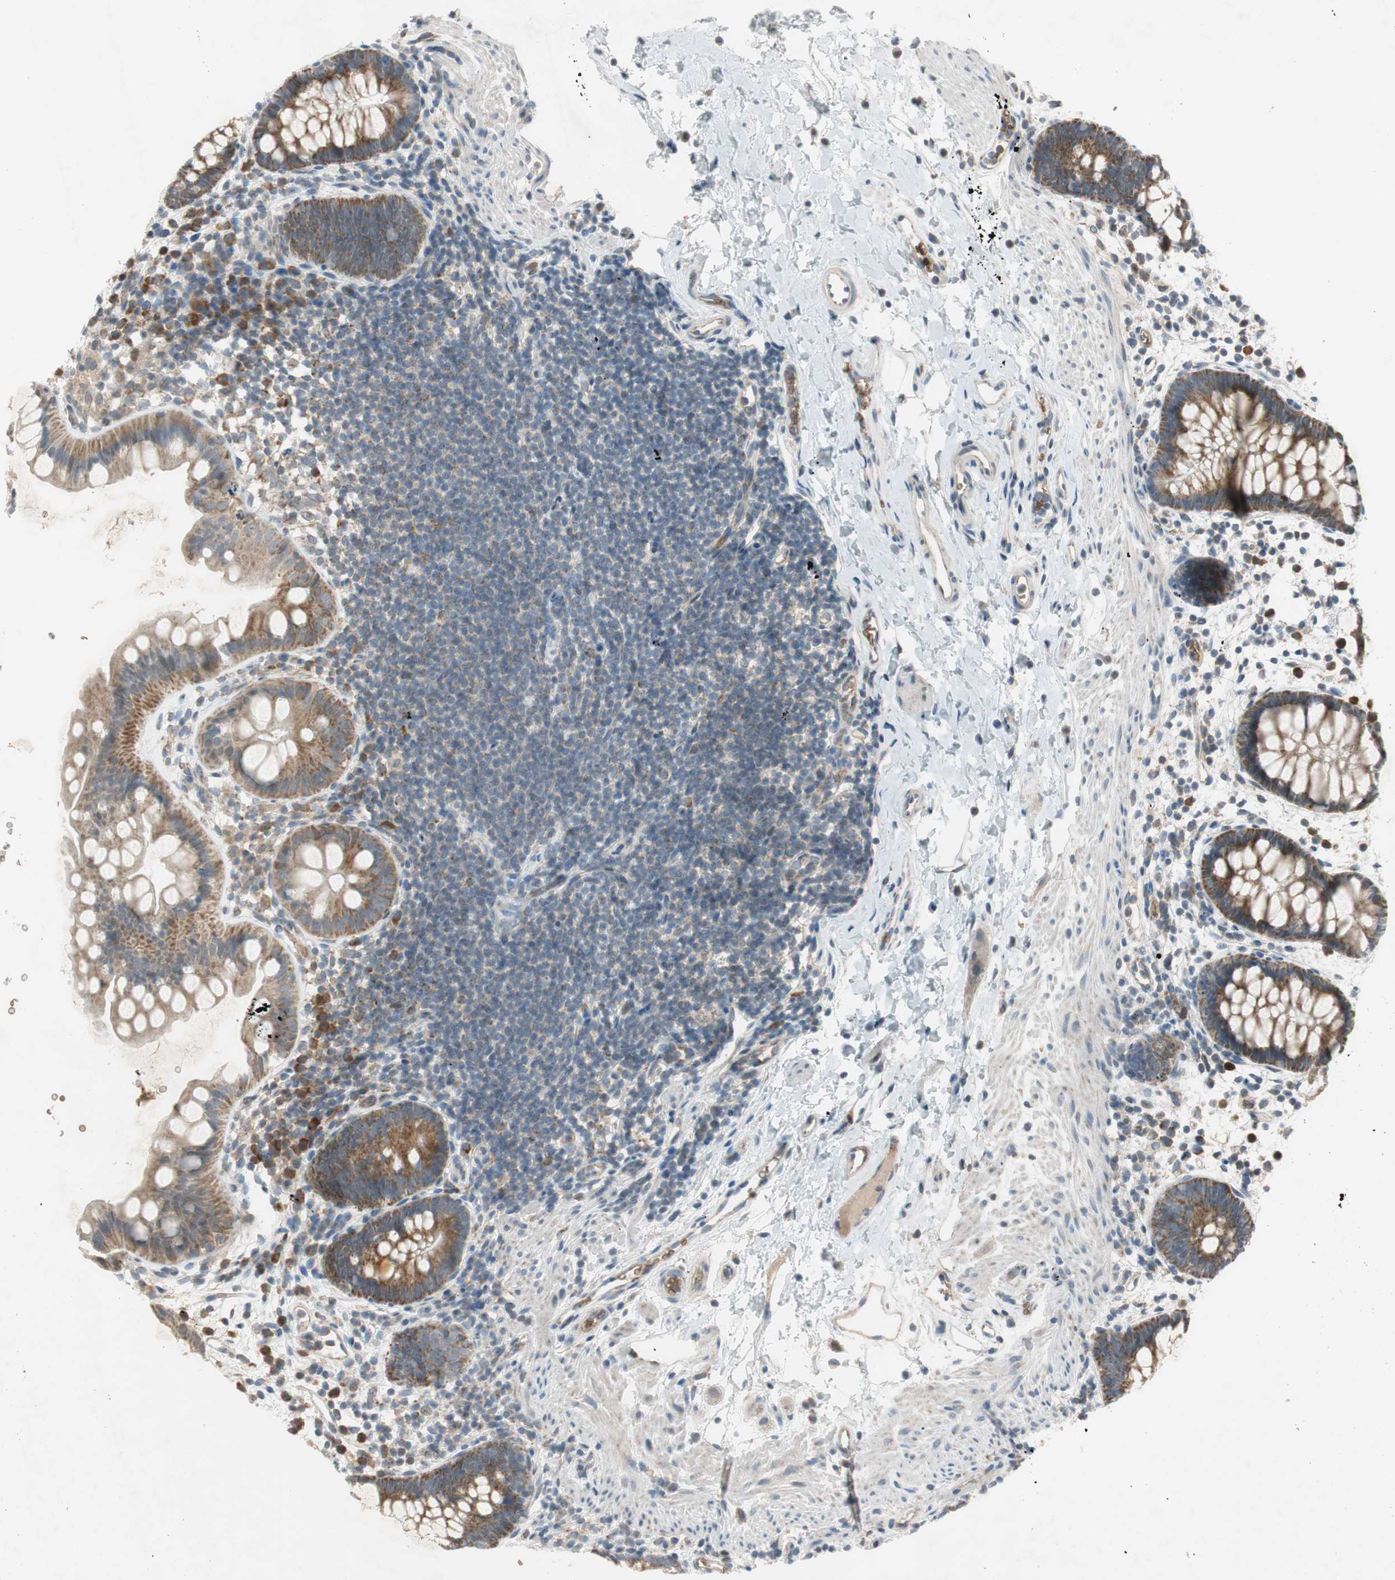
{"staining": {"intensity": "moderate", "quantity": ">75%", "location": "cytoplasmic/membranous"}, "tissue": "rectum", "cell_type": "Glandular cells", "image_type": "normal", "snomed": [{"axis": "morphology", "description": "Normal tissue, NOS"}, {"axis": "topography", "description": "Rectum"}], "caption": "Protein staining of unremarkable rectum shows moderate cytoplasmic/membranous positivity in about >75% of glandular cells. The staining is performed using DAB brown chromogen to label protein expression. The nuclei are counter-stained blue using hematoxylin.", "gene": "GYPC", "patient": {"sex": "female", "age": 24}}